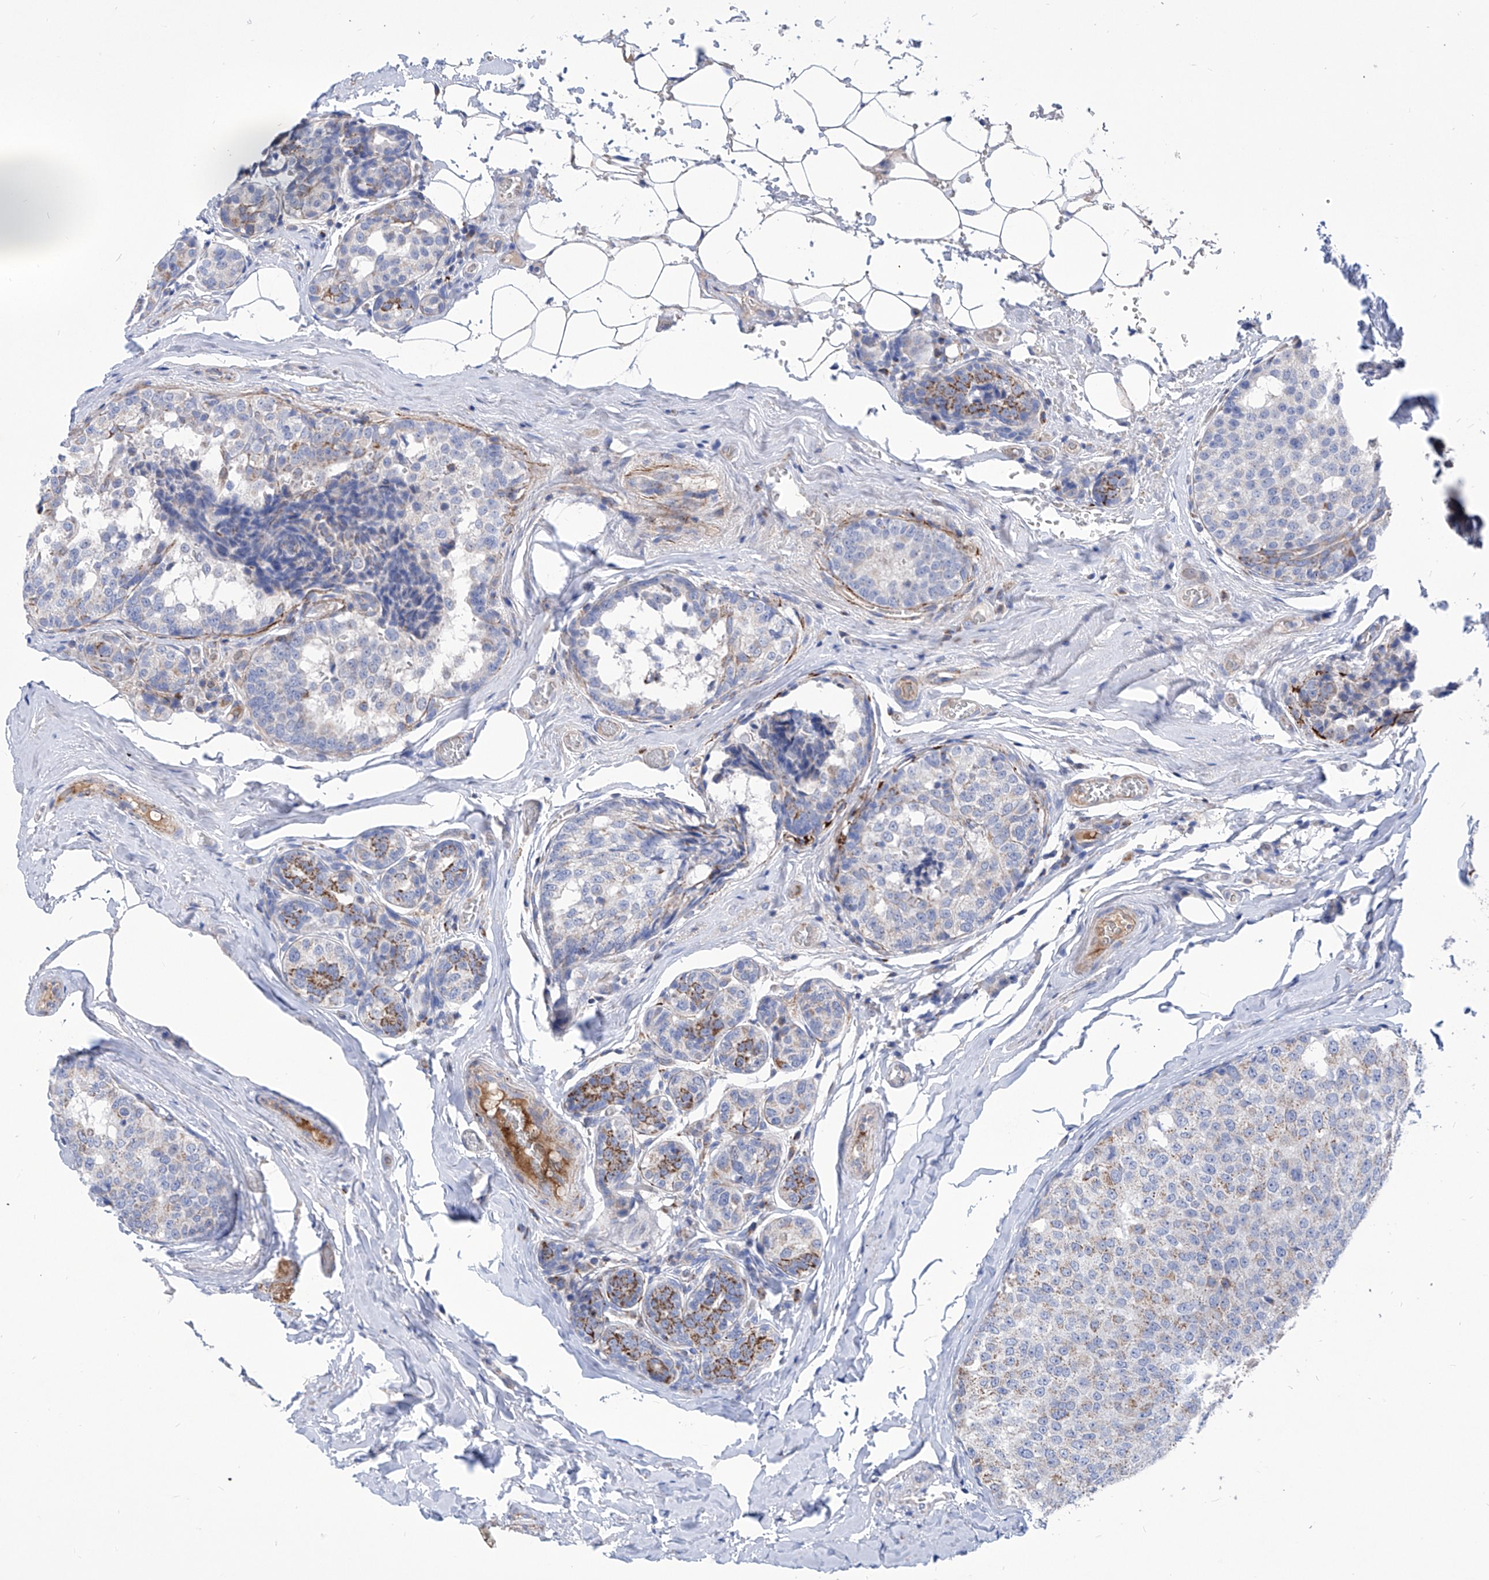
{"staining": {"intensity": "negative", "quantity": "none", "location": "none"}, "tissue": "breast cancer", "cell_type": "Tumor cells", "image_type": "cancer", "snomed": [{"axis": "morphology", "description": "Normal tissue, NOS"}, {"axis": "morphology", "description": "Duct carcinoma"}, {"axis": "topography", "description": "Breast"}], "caption": "Tumor cells are negative for brown protein staining in breast cancer (infiltrating ductal carcinoma). The staining is performed using DAB brown chromogen with nuclei counter-stained in using hematoxylin.", "gene": "SRBD1", "patient": {"sex": "female", "age": 43}}